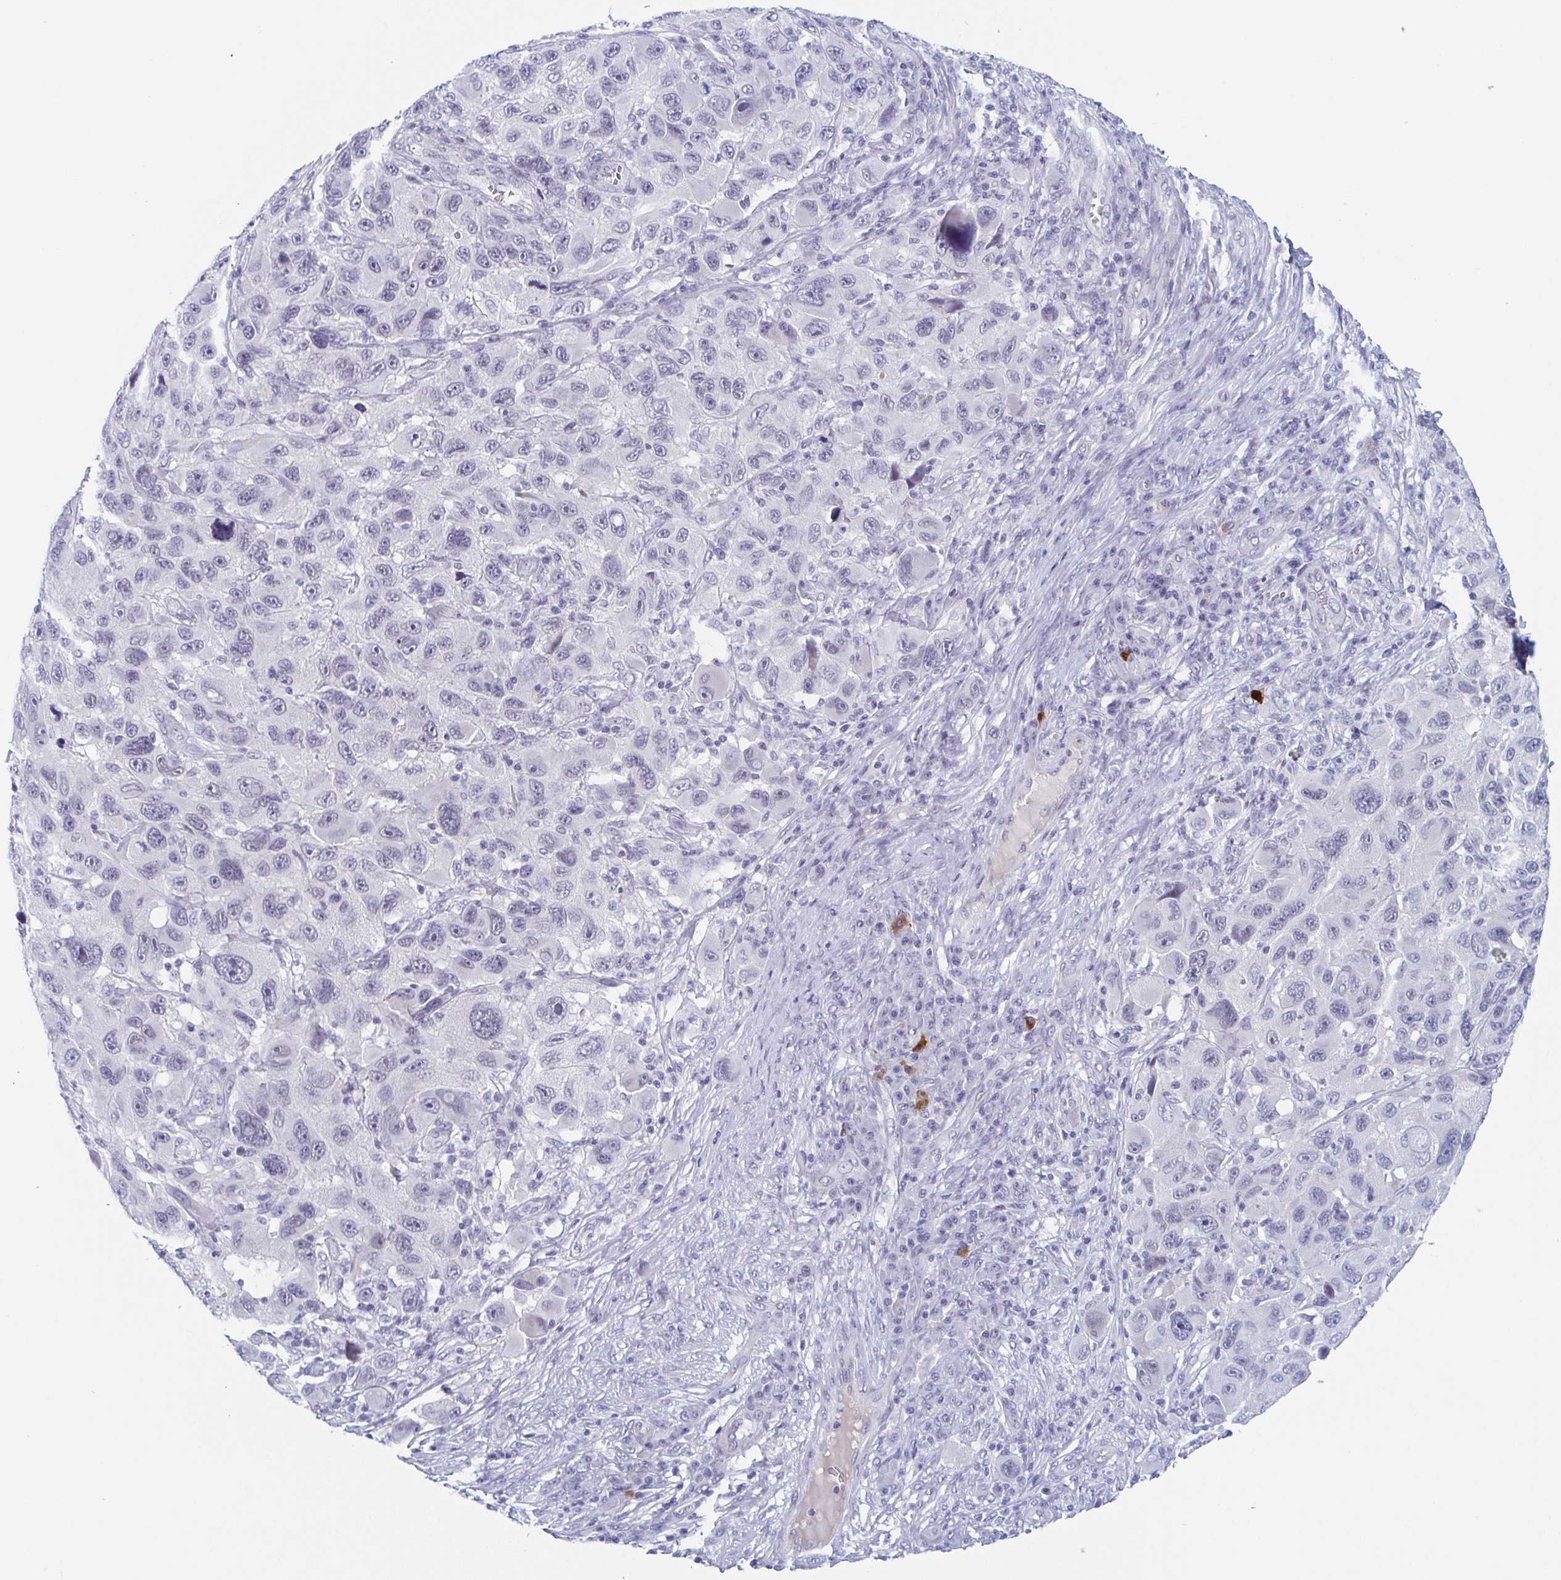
{"staining": {"intensity": "negative", "quantity": "none", "location": "none"}, "tissue": "melanoma", "cell_type": "Tumor cells", "image_type": "cancer", "snomed": [{"axis": "morphology", "description": "Malignant melanoma, NOS"}, {"axis": "topography", "description": "Skin"}], "caption": "A micrograph of melanoma stained for a protein exhibits no brown staining in tumor cells.", "gene": "ZFP64", "patient": {"sex": "male", "age": 53}}